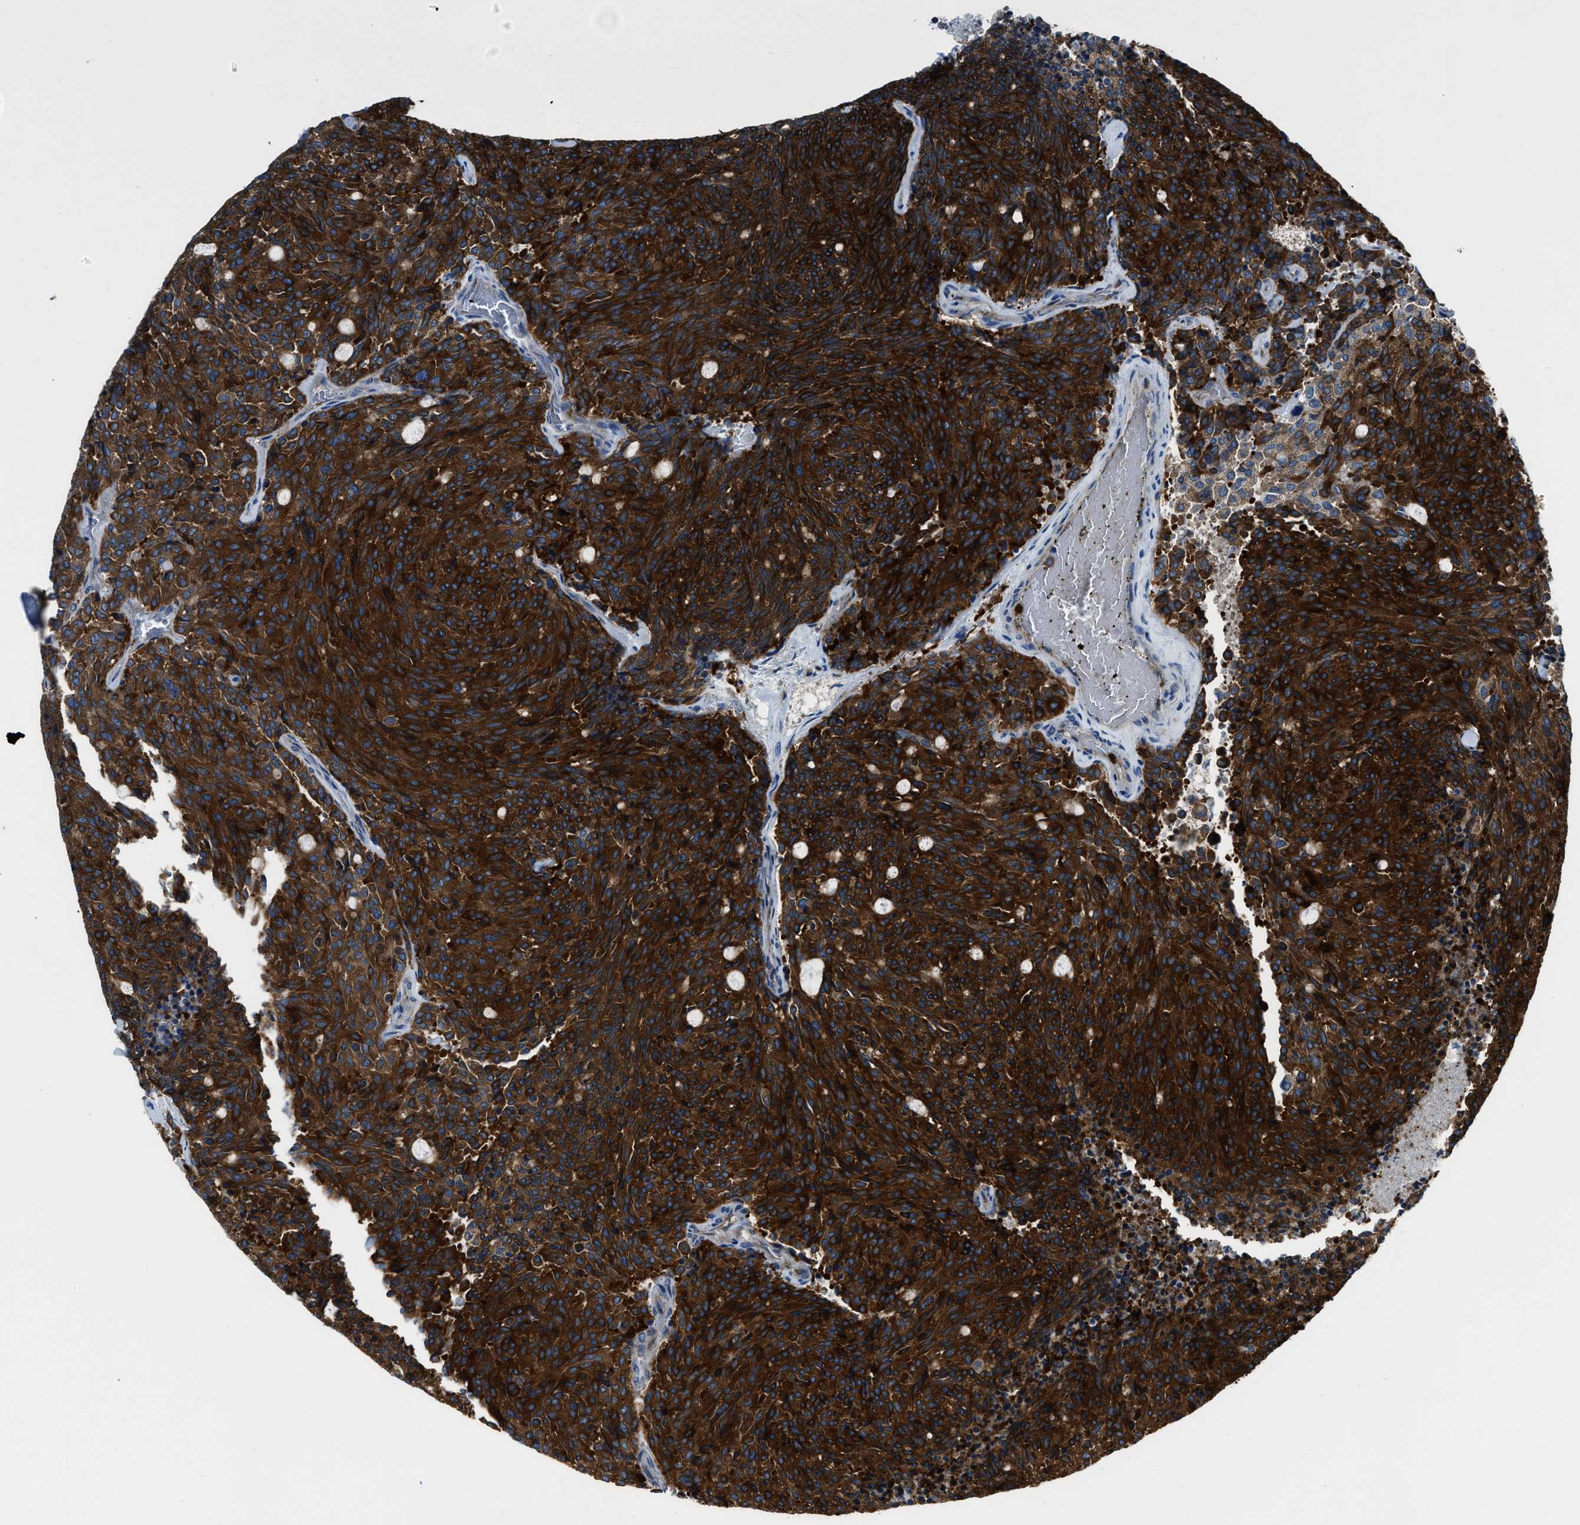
{"staining": {"intensity": "strong", "quantity": ">75%", "location": "cytoplasmic/membranous"}, "tissue": "carcinoid", "cell_type": "Tumor cells", "image_type": "cancer", "snomed": [{"axis": "morphology", "description": "Carcinoid, malignant, NOS"}, {"axis": "topography", "description": "Pancreas"}], "caption": "Immunohistochemical staining of human malignant carcinoid displays high levels of strong cytoplasmic/membranous protein staining in about >75% of tumor cells.", "gene": "ANGPT1", "patient": {"sex": "female", "age": 54}}